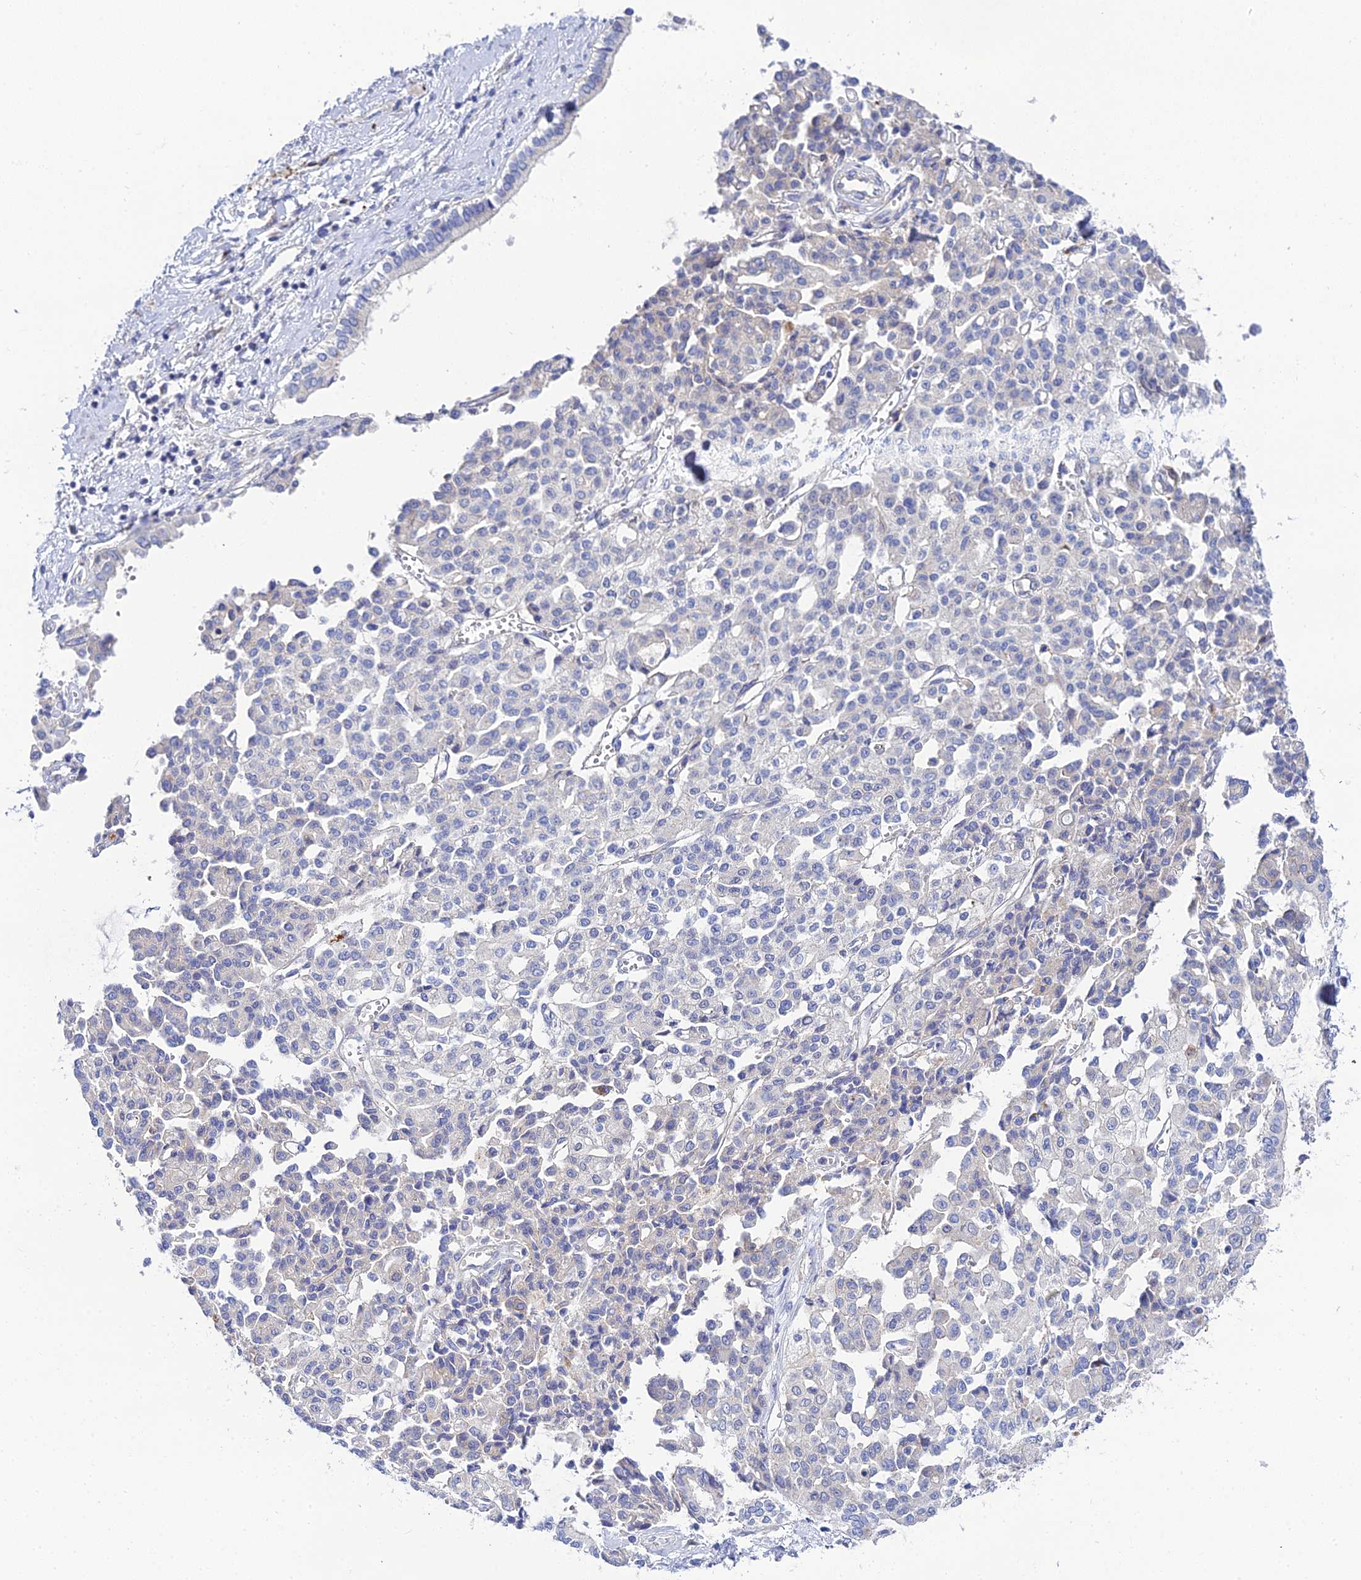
{"staining": {"intensity": "negative", "quantity": "none", "location": "none"}, "tissue": "liver cancer", "cell_type": "Tumor cells", "image_type": "cancer", "snomed": [{"axis": "morphology", "description": "Cholangiocarcinoma"}, {"axis": "topography", "description": "Liver"}], "caption": "High magnification brightfield microscopy of liver cancer stained with DAB (3,3'-diaminobenzidine) (brown) and counterstained with hematoxylin (blue): tumor cells show no significant positivity. (DAB immunohistochemistry (IHC) with hematoxylin counter stain).", "gene": "APOBEC3H", "patient": {"sex": "female", "age": 77}}